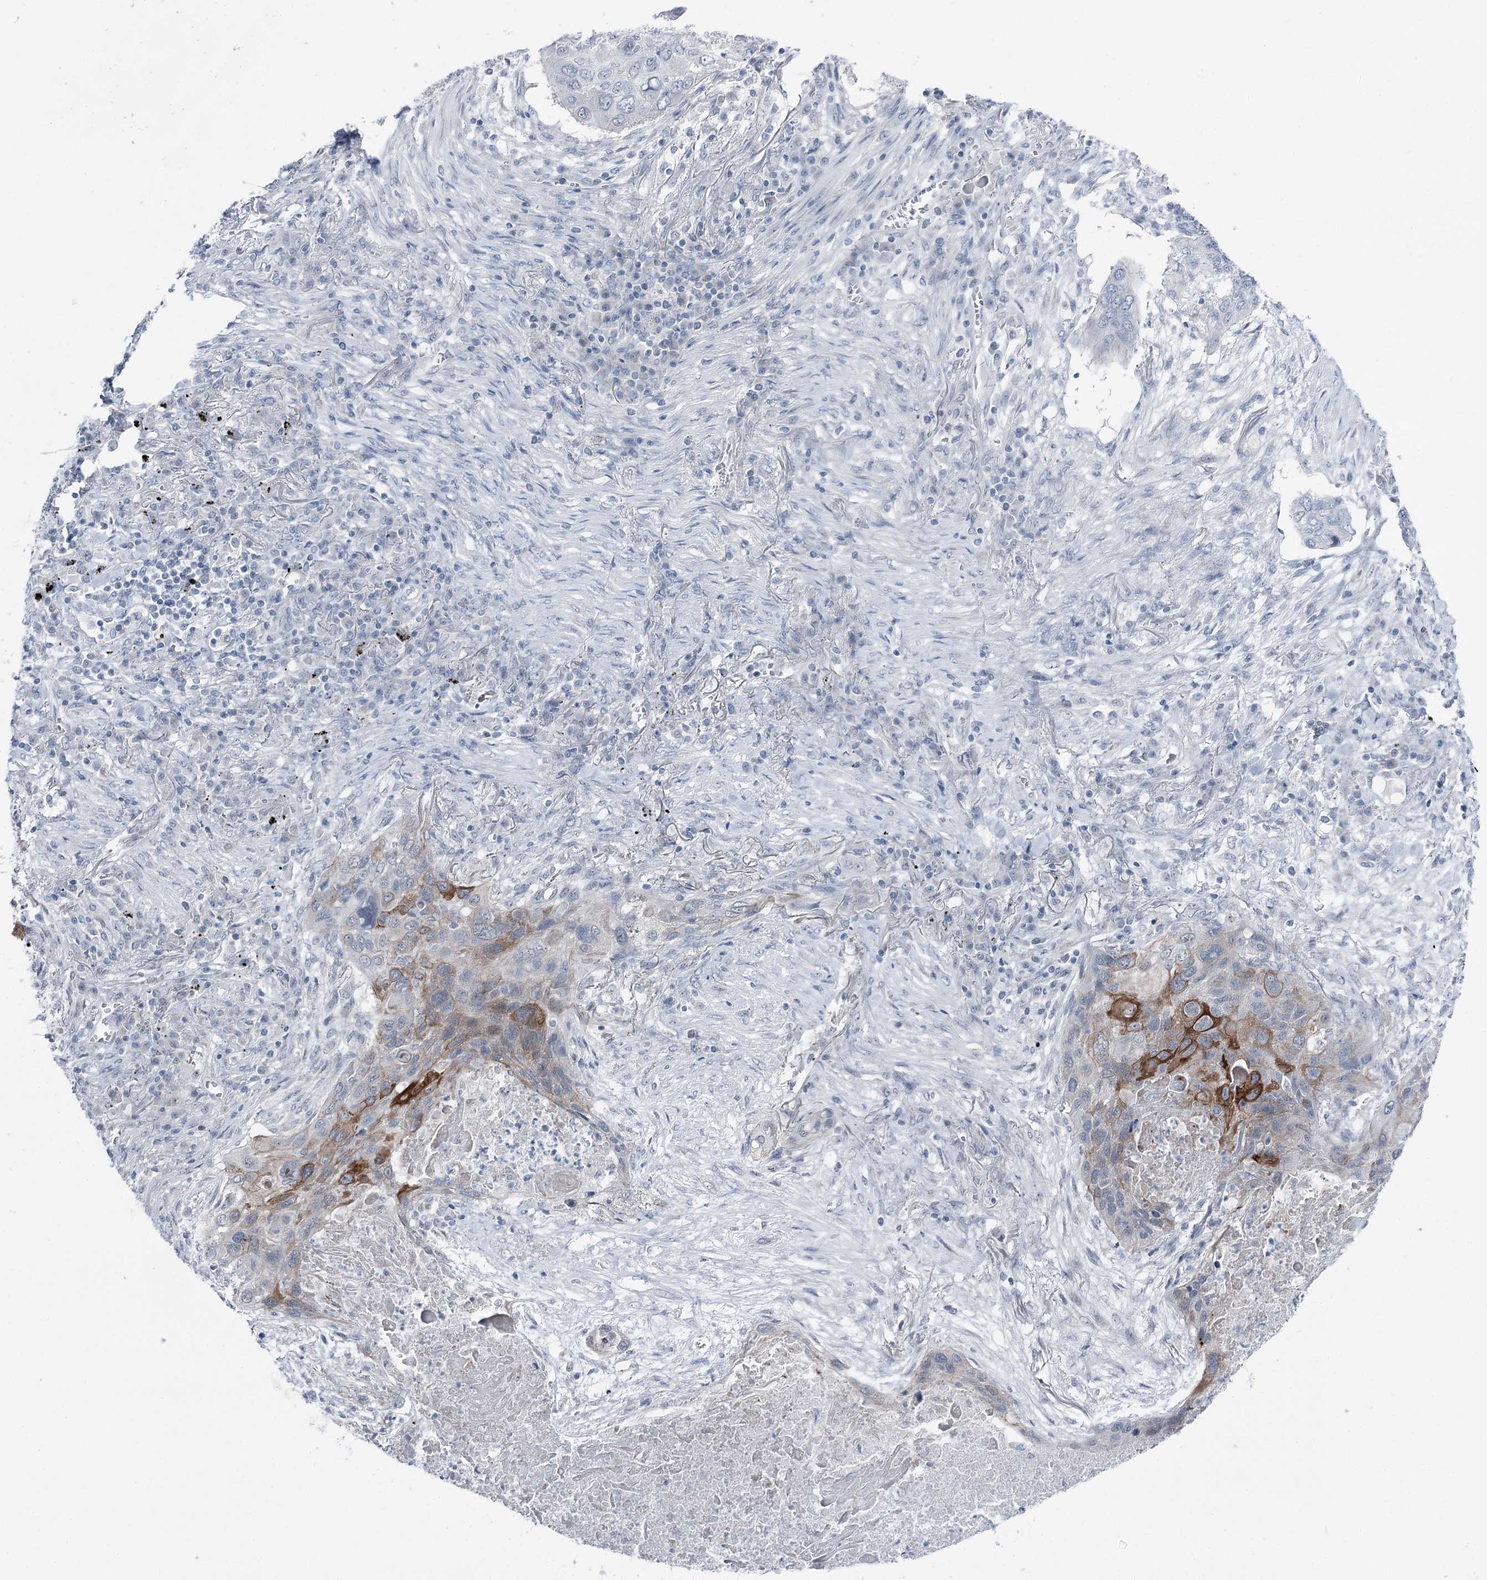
{"staining": {"intensity": "moderate", "quantity": "<25%", "location": "cytoplasmic/membranous"}, "tissue": "lung cancer", "cell_type": "Tumor cells", "image_type": "cancer", "snomed": [{"axis": "morphology", "description": "Squamous cell carcinoma, NOS"}, {"axis": "topography", "description": "Lung"}], "caption": "Moderate cytoplasmic/membranous expression for a protein is seen in approximately <25% of tumor cells of lung cancer using immunohistochemistry (IHC).", "gene": "STEEP1", "patient": {"sex": "female", "age": 63}}